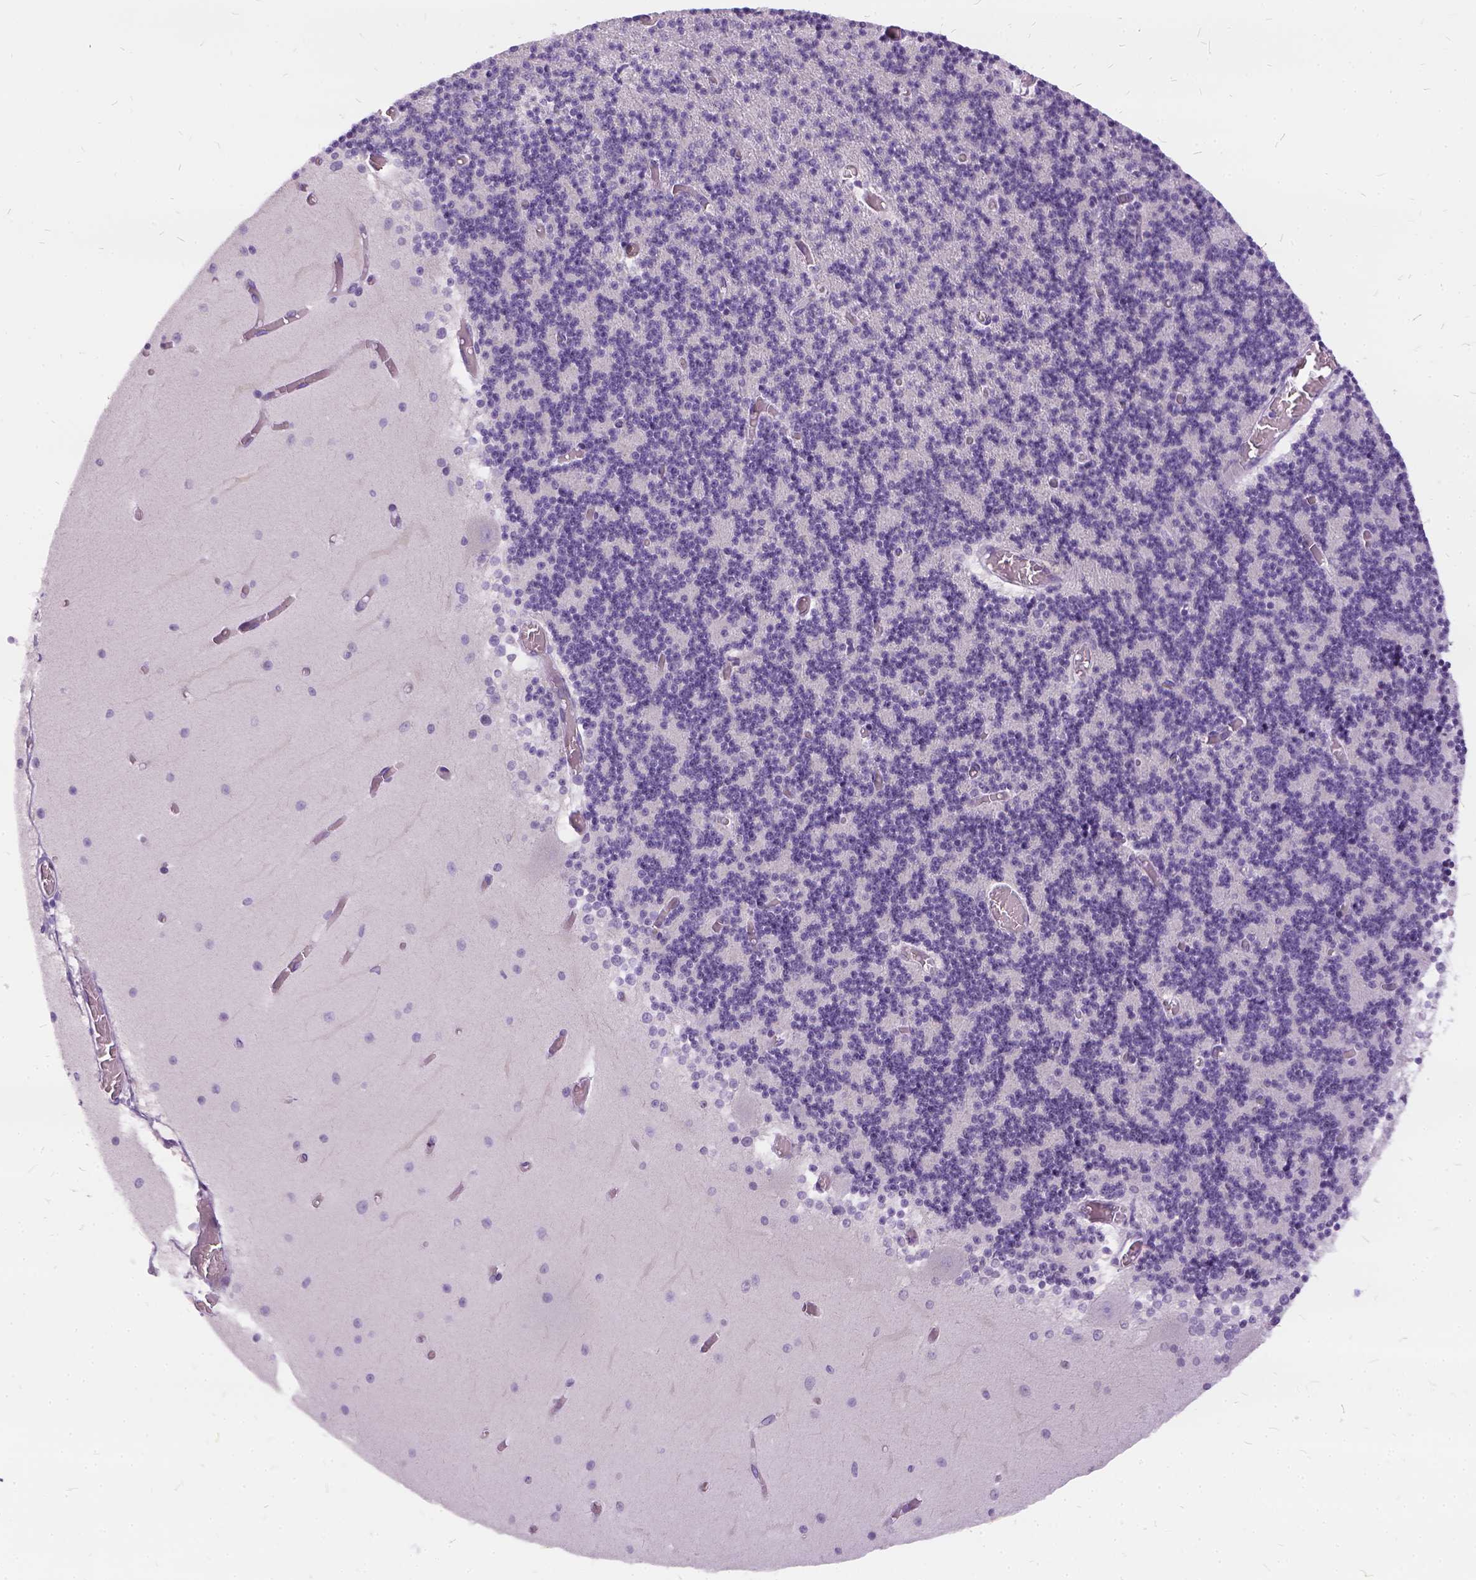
{"staining": {"intensity": "negative", "quantity": "none", "location": "none"}, "tissue": "cerebellum", "cell_type": "Cells in granular layer", "image_type": "normal", "snomed": [{"axis": "morphology", "description": "Normal tissue, NOS"}, {"axis": "topography", "description": "Cerebellum"}], "caption": "Photomicrograph shows no protein staining in cells in granular layer of unremarkable cerebellum.", "gene": "FDX1", "patient": {"sex": "female", "age": 28}}